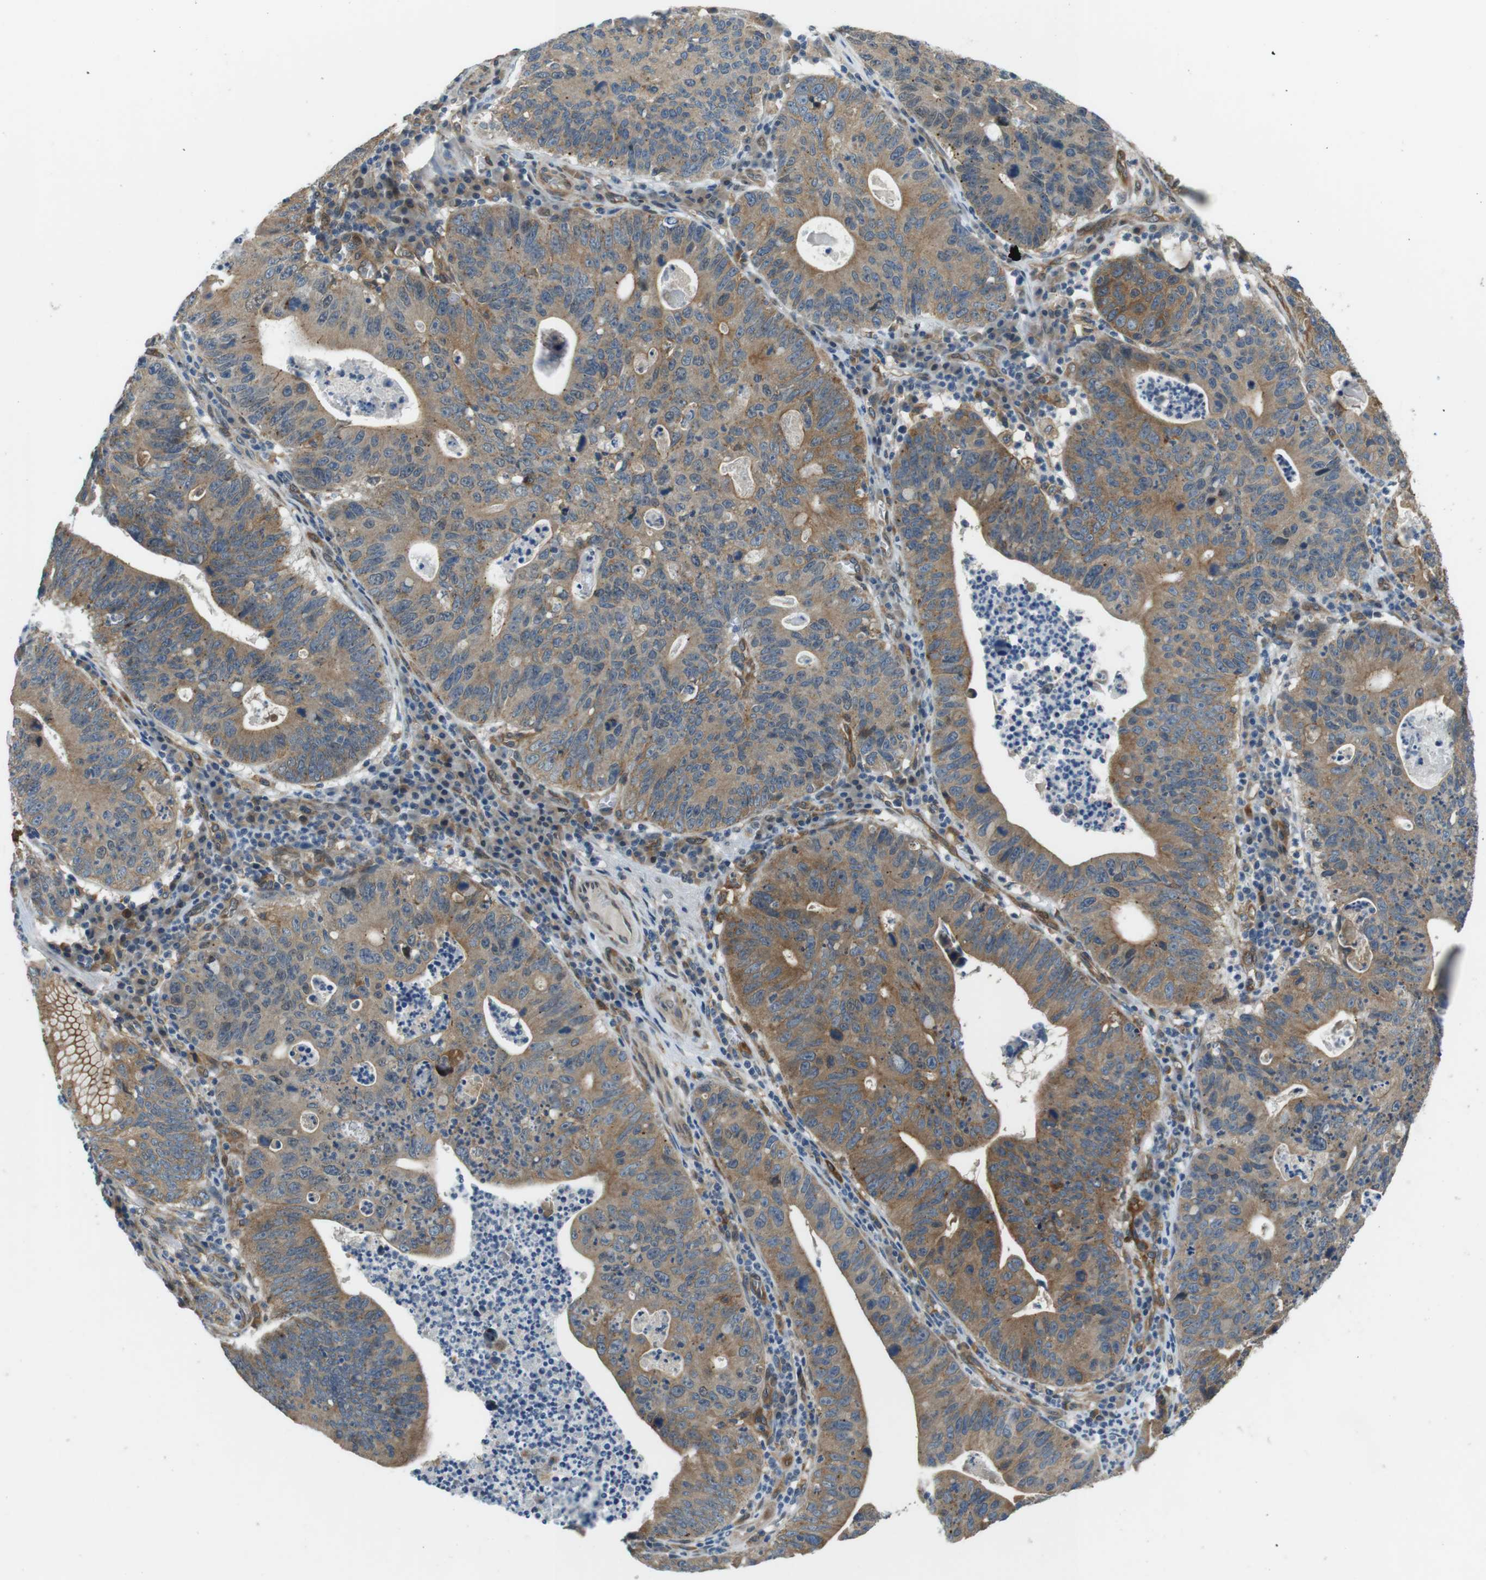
{"staining": {"intensity": "moderate", "quantity": ">75%", "location": "cytoplasmic/membranous"}, "tissue": "stomach cancer", "cell_type": "Tumor cells", "image_type": "cancer", "snomed": [{"axis": "morphology", "description": "Adenocarcinoma, NOS"}, {"axis": "topography", "description": "Stomach"}], "caption": "This is an image of immunohistochemistry staining of stomach cancer (adenocarcinoma), which shows moderate expression in the cytoplasmic/membranous of tumor cells.", "gene": "PALD1", "patient": {"sex": "male", "age": 59}}